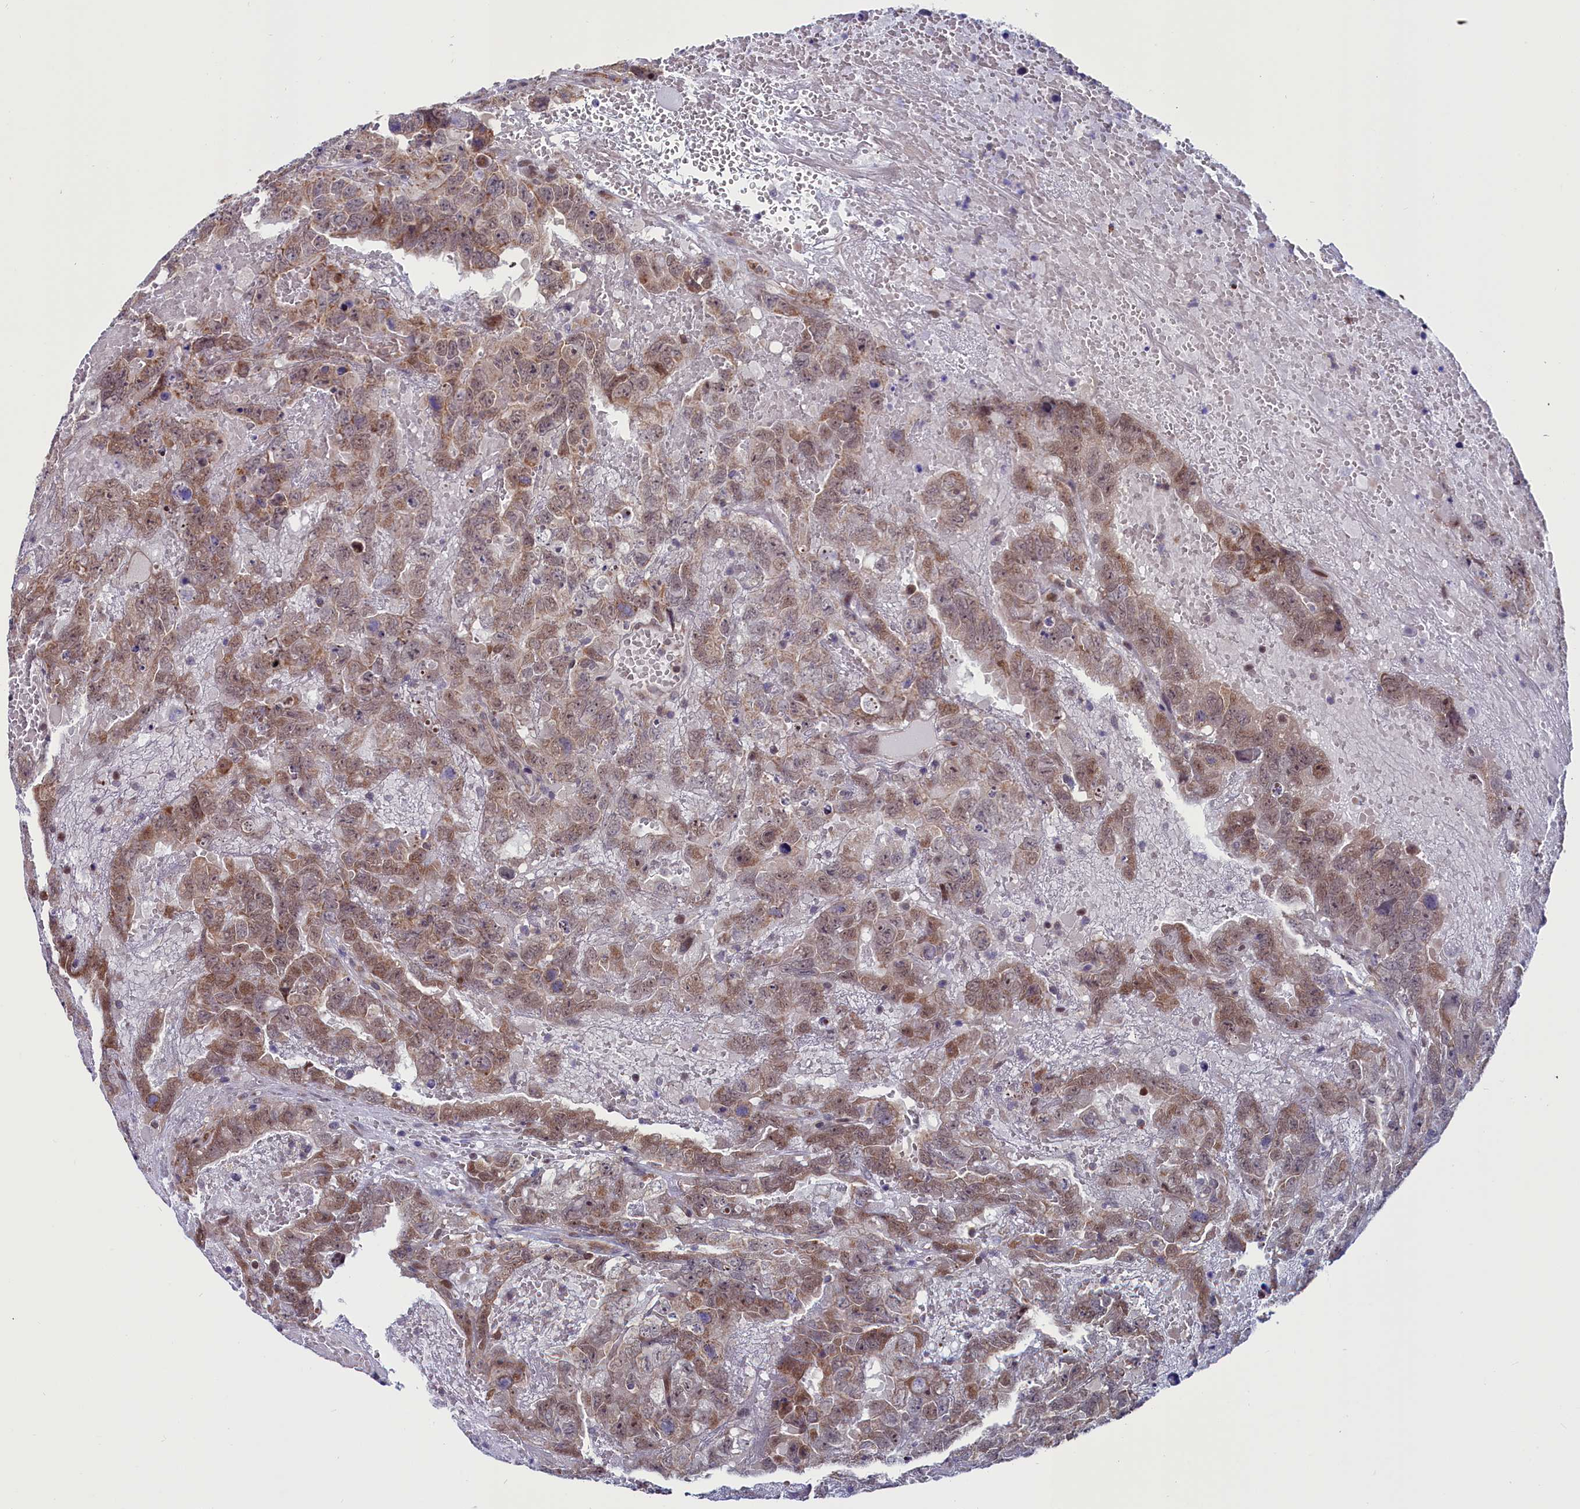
{"staining": {"intensity": "moderate", "quantity": ">75%", "location": "cytoplasmic/membranous"}, "tissue": "testis cancer", "cell_type": "Tumor cells", "image_type": "cancer", "snomed": [{"axis": "morphology", "description": "Carcinoma, Embryonal, NOS"}, {"axis": "topography", "description": "Testis"}], "caption": "This histopathology image exhibits testis embryonal carcinoma stained with immunohistochemistry to label a protein in brown. The cytoplasmic/membranous of tumor cells show moderate positivity for the protein. Nuclei are counter-stained blue.", "gene": "CIAPIN1", "patient": {"sex": "male", "age": 45}}